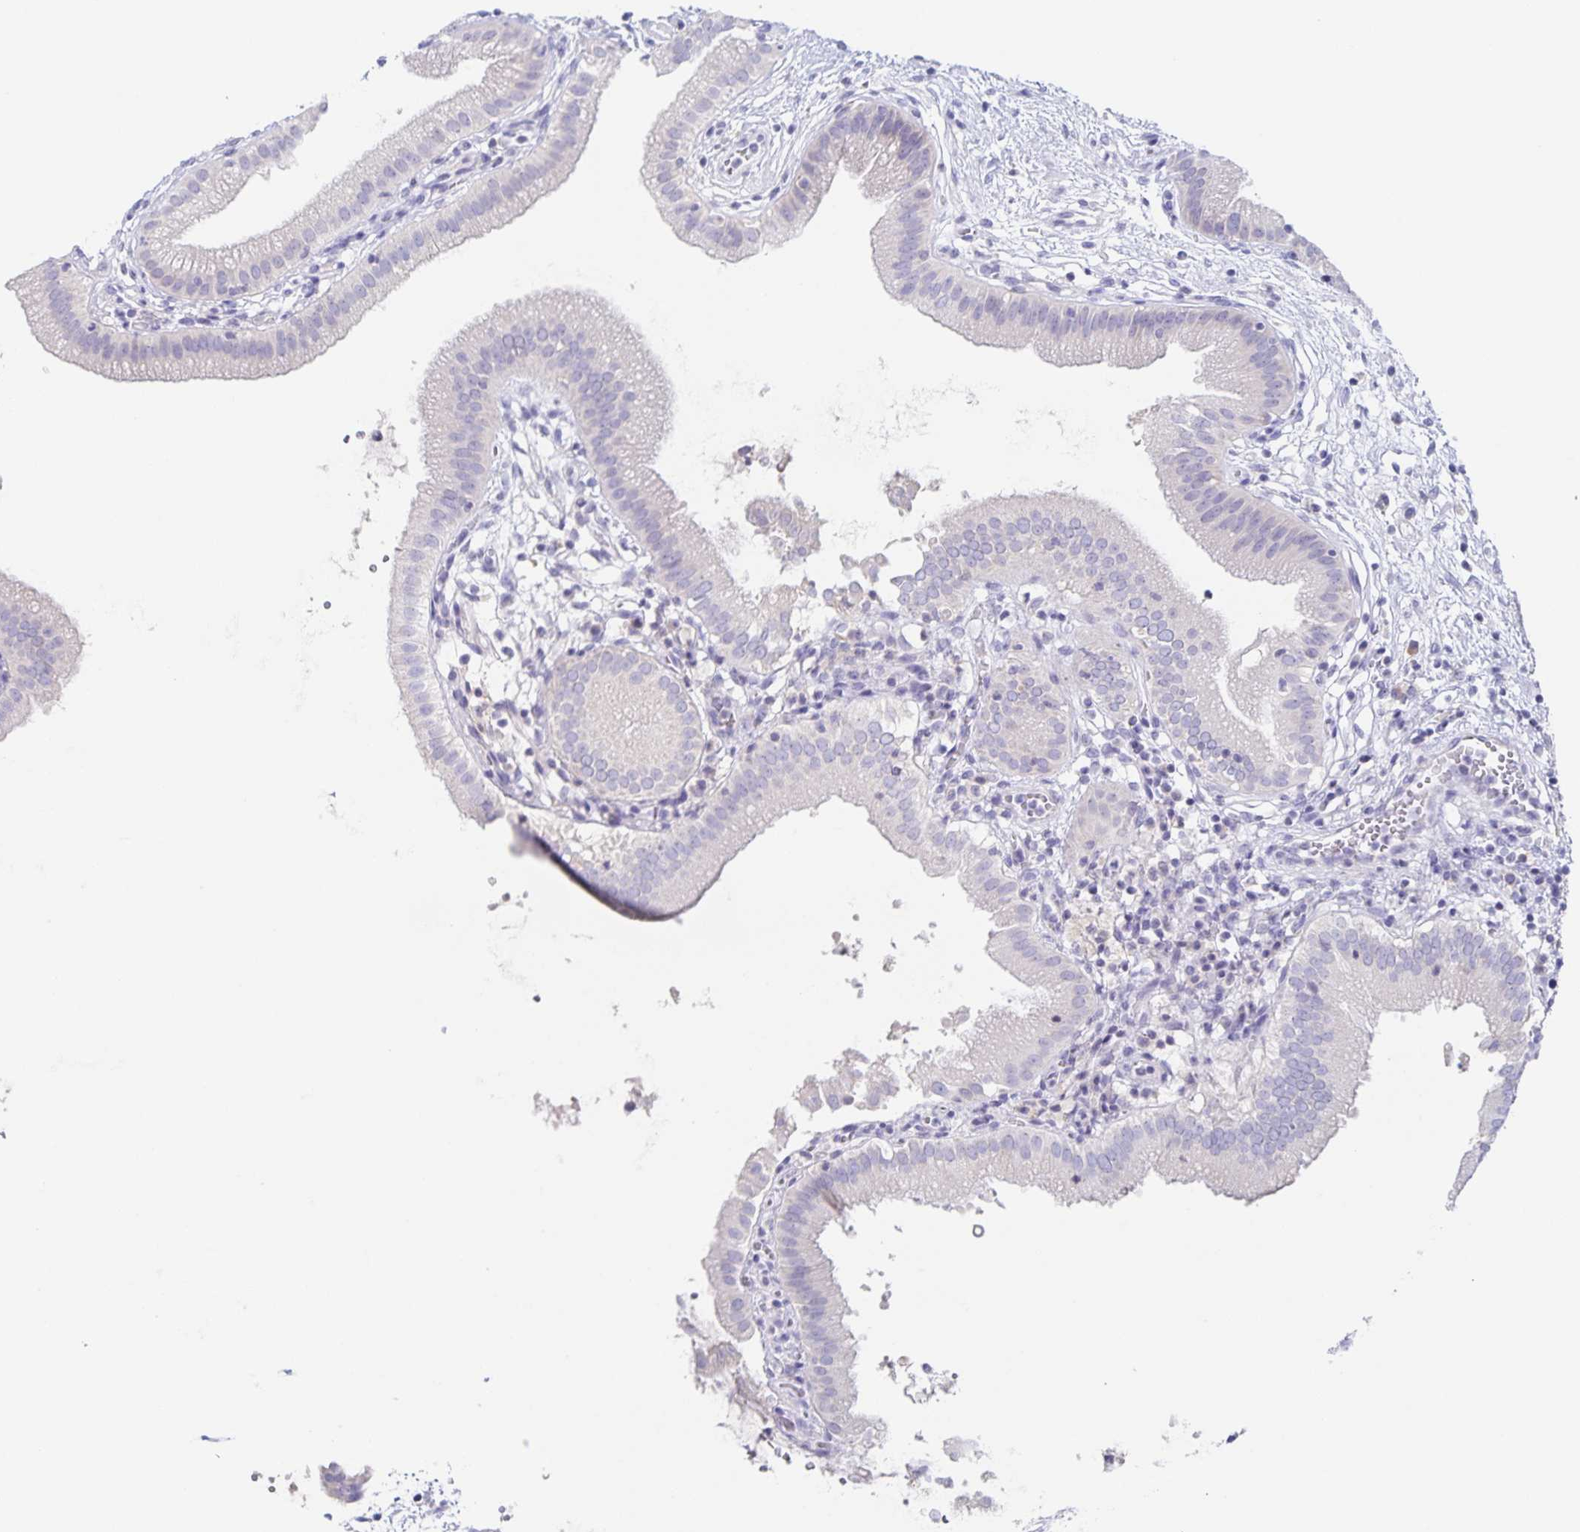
{"staining": {"intensity": "negative", "quantity": "none", "location": "none"}, "tissue": "gallbladder", "cell_type": "Glandular cells", "image_type": "normal", "snomed": [{"axis": "morphology", "description": "Normal tissue, NOS"}, {"axis": "topography", "description": "Gallbladder"}], "caption": "This is a micrograph of IHC staining of benign gallbladder, which shows no staining in glandular cells. (Brightfield microscopy of DAB (3,3'-diaminobenzidine) immunohistochemistry at high magnification).", "gene": "RPL36A", "patient": {"sex": "female", "age": 65}}